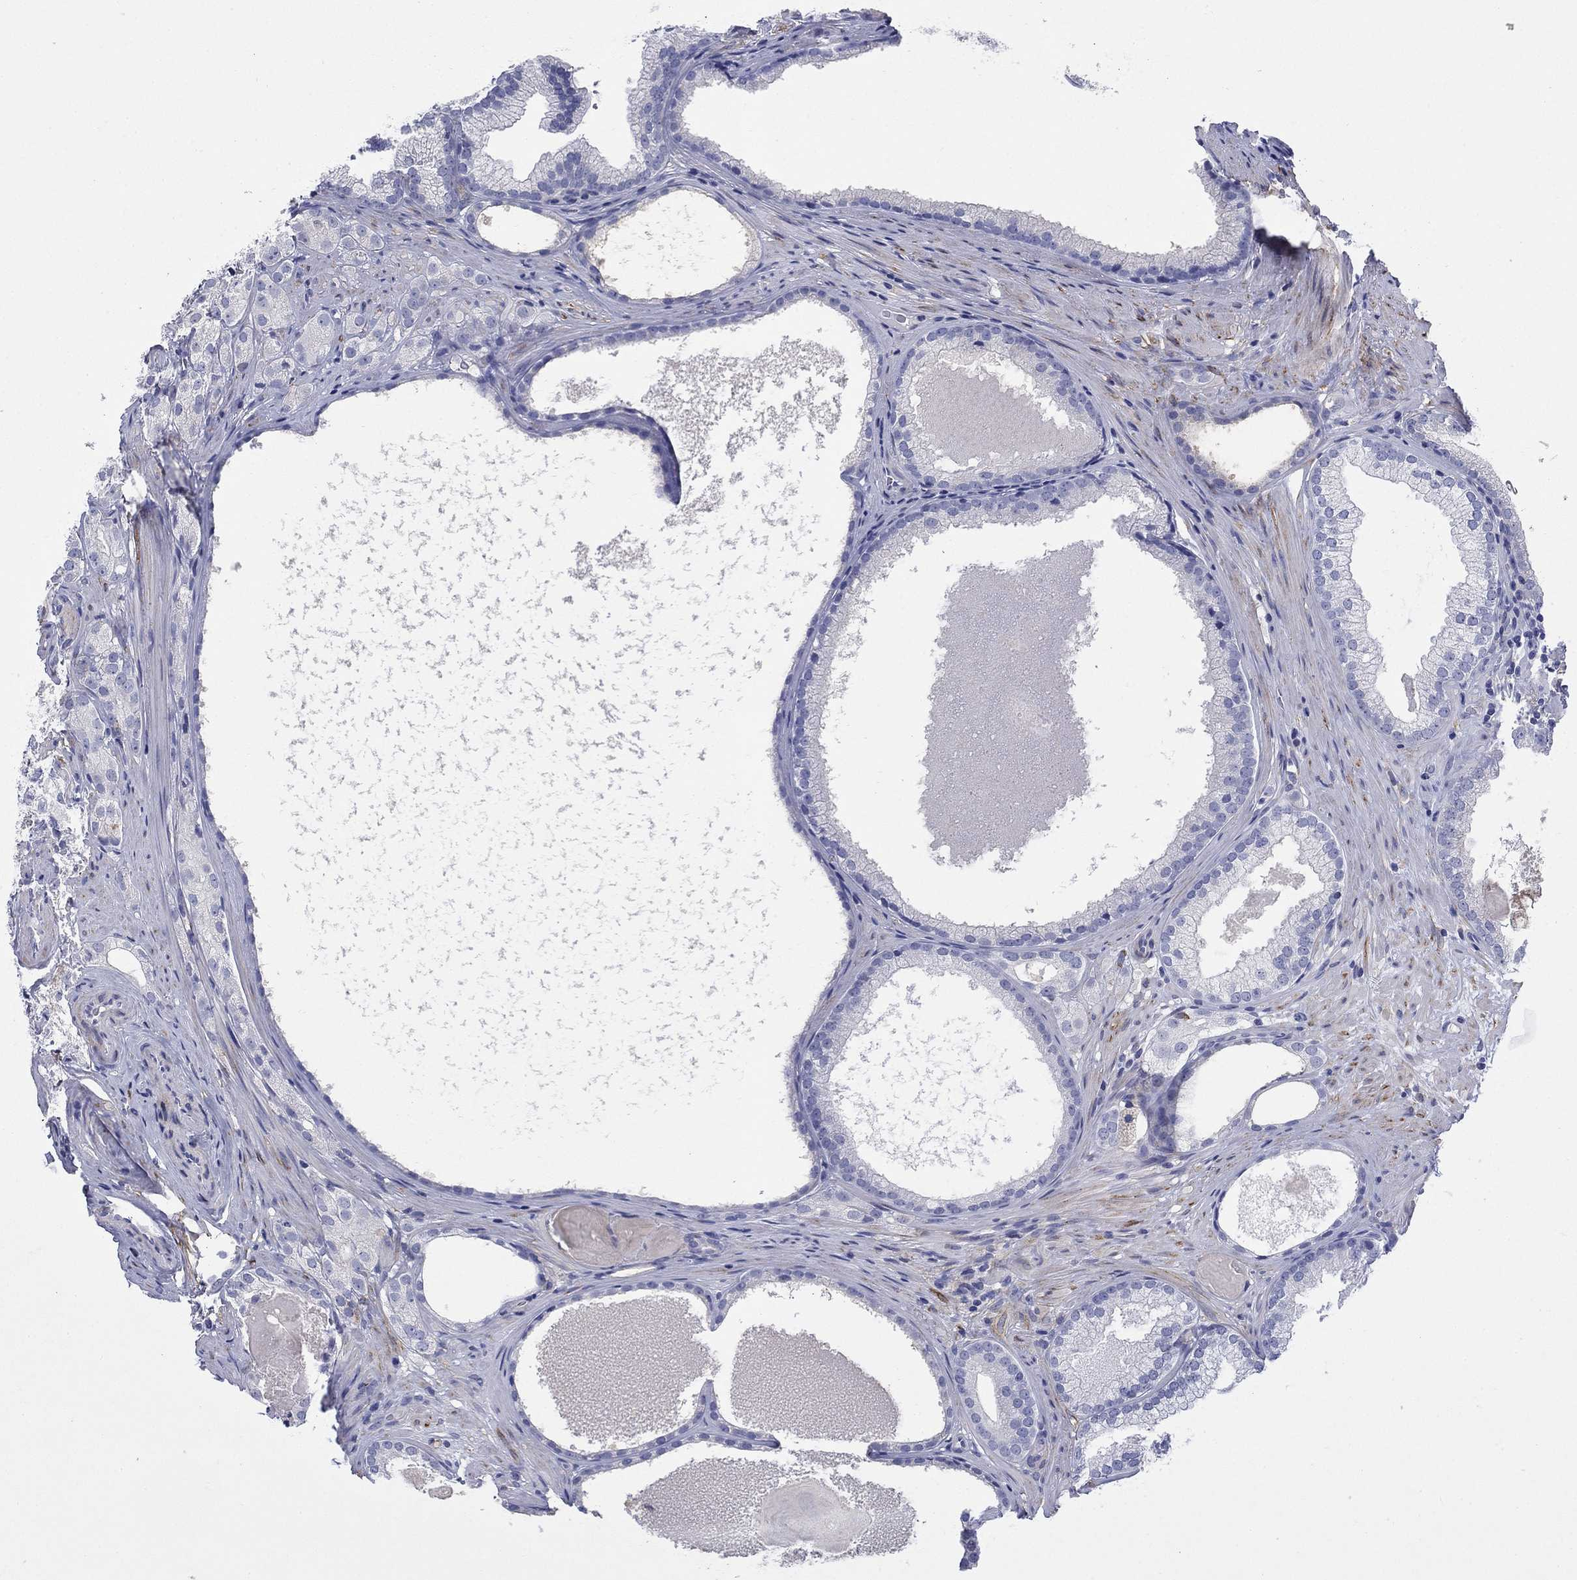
{"staining": {"intensity": "negative", "quantity": "none", "location": "none"}, "tissue": "prostate cancer", "cell_type": "Tumor cells", "image_type": "cancer", "snomed": [{"axis": "morphology", "description": "Adenocarcinoma, High grade"}, {"axis": "topography", "description": "Prostate and seminal vesicle, NOS"}], "caption": "The photomicrograph displays no staining of tumor cells in prostate cancer (adenocarcinoma (high-grade)). Brightfield microscopy of IHC stained with DAB (brown) and hematoxylin (blue), captured at high magnification.", "gene": "PTPRZ1", "patient": {"sex": "male", "age": 62}}